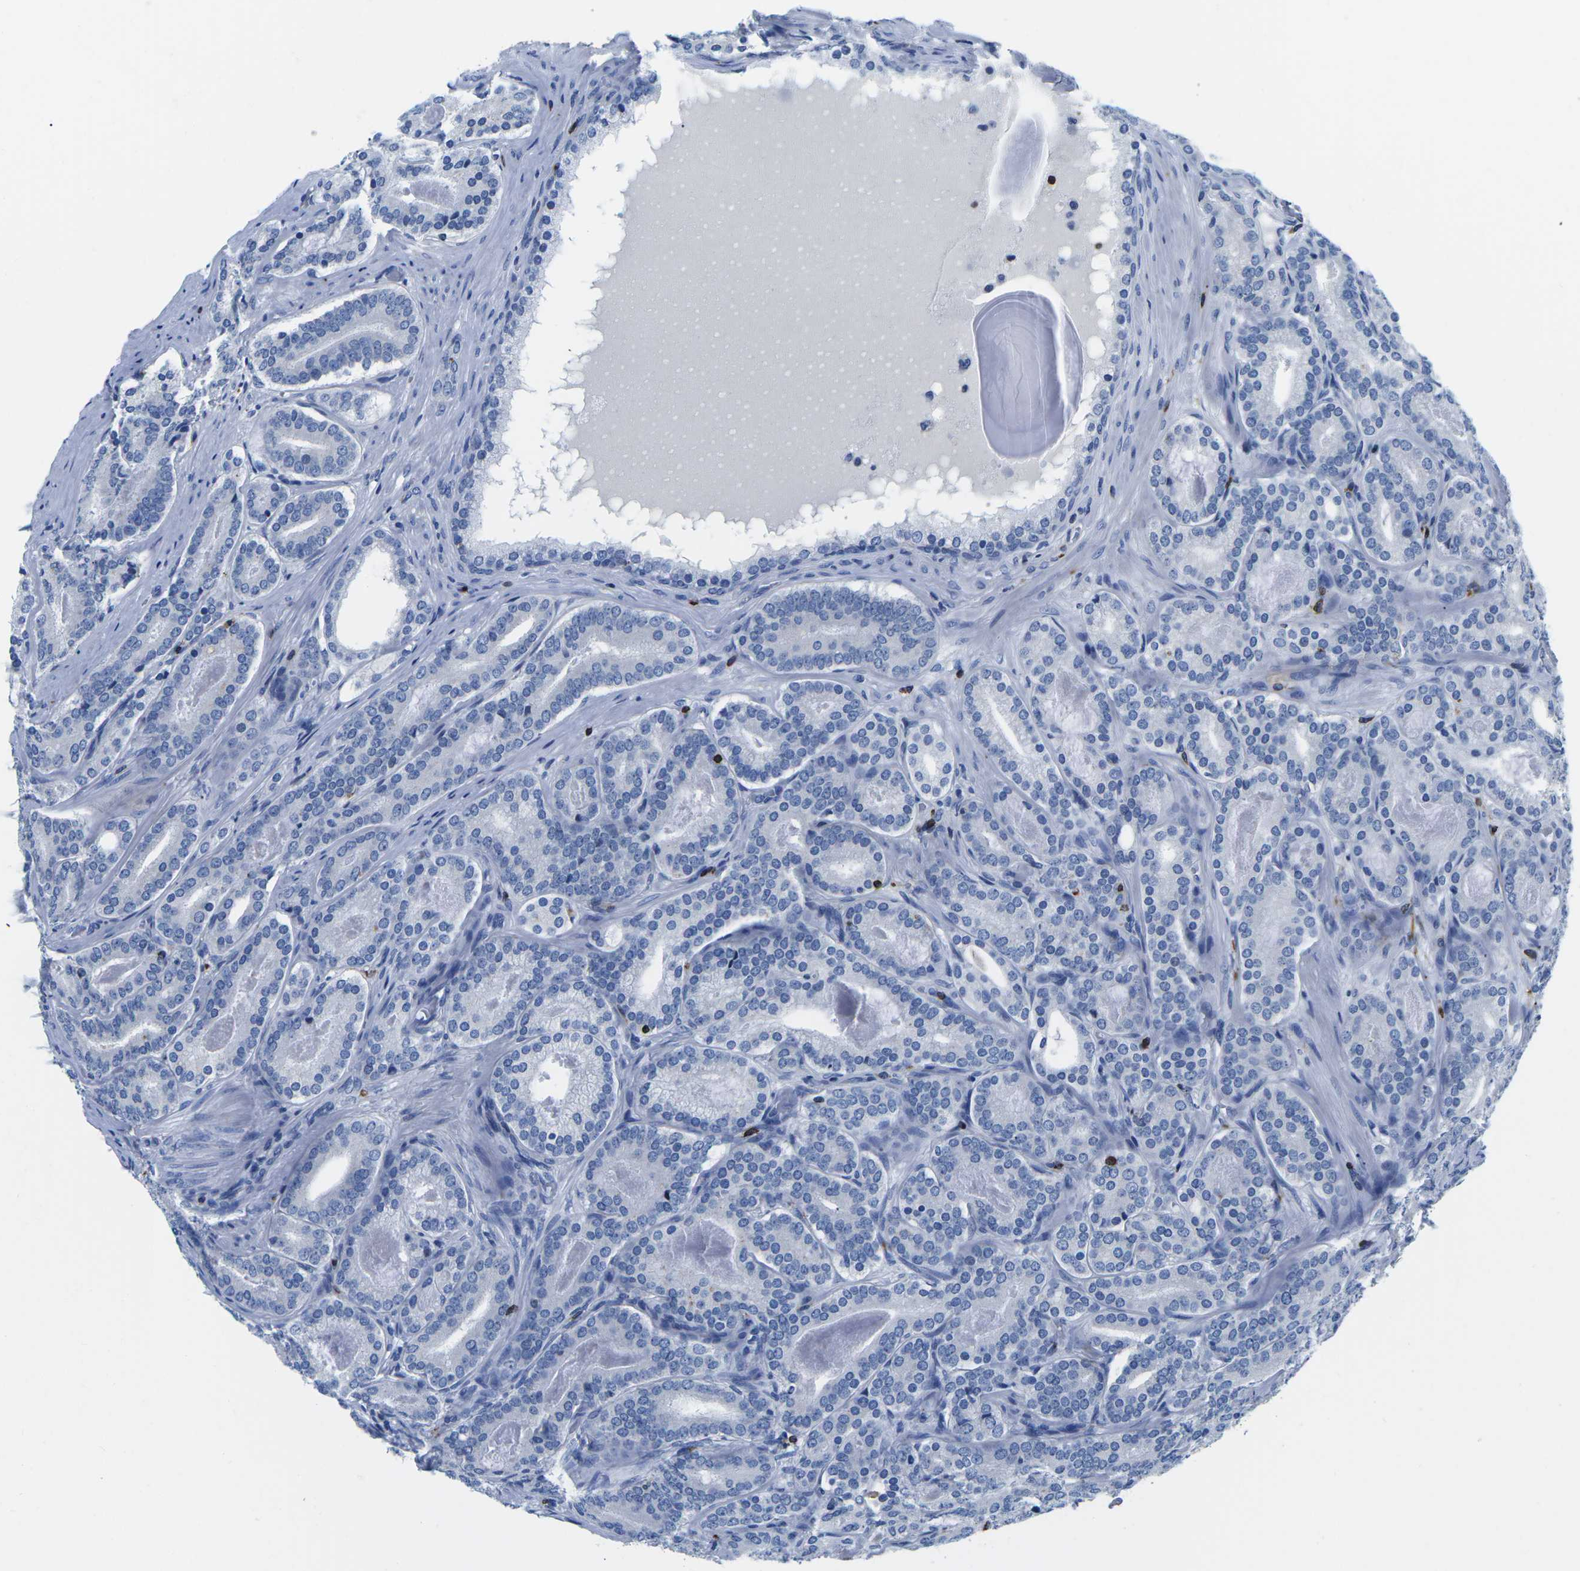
{"staining": {"intensity": "negative", "quantity": "none", "location": "none"}, "tissue": "prostate cancer", "cell_type": "Tumor cells", "image_type": "cancer", "snomed": [{"axis": "morphology", "description": "Adenocarcinoma, High grade"}, {"axis": "topography", "description": "Prostate"}], "caption": "The photomicrograph demonstrates no significant expression in tumor cells of prostate cancer (high-grade adenocarcinoma).", "gene": "CTSW", "patient": {"sex": "male", "age": 60}}